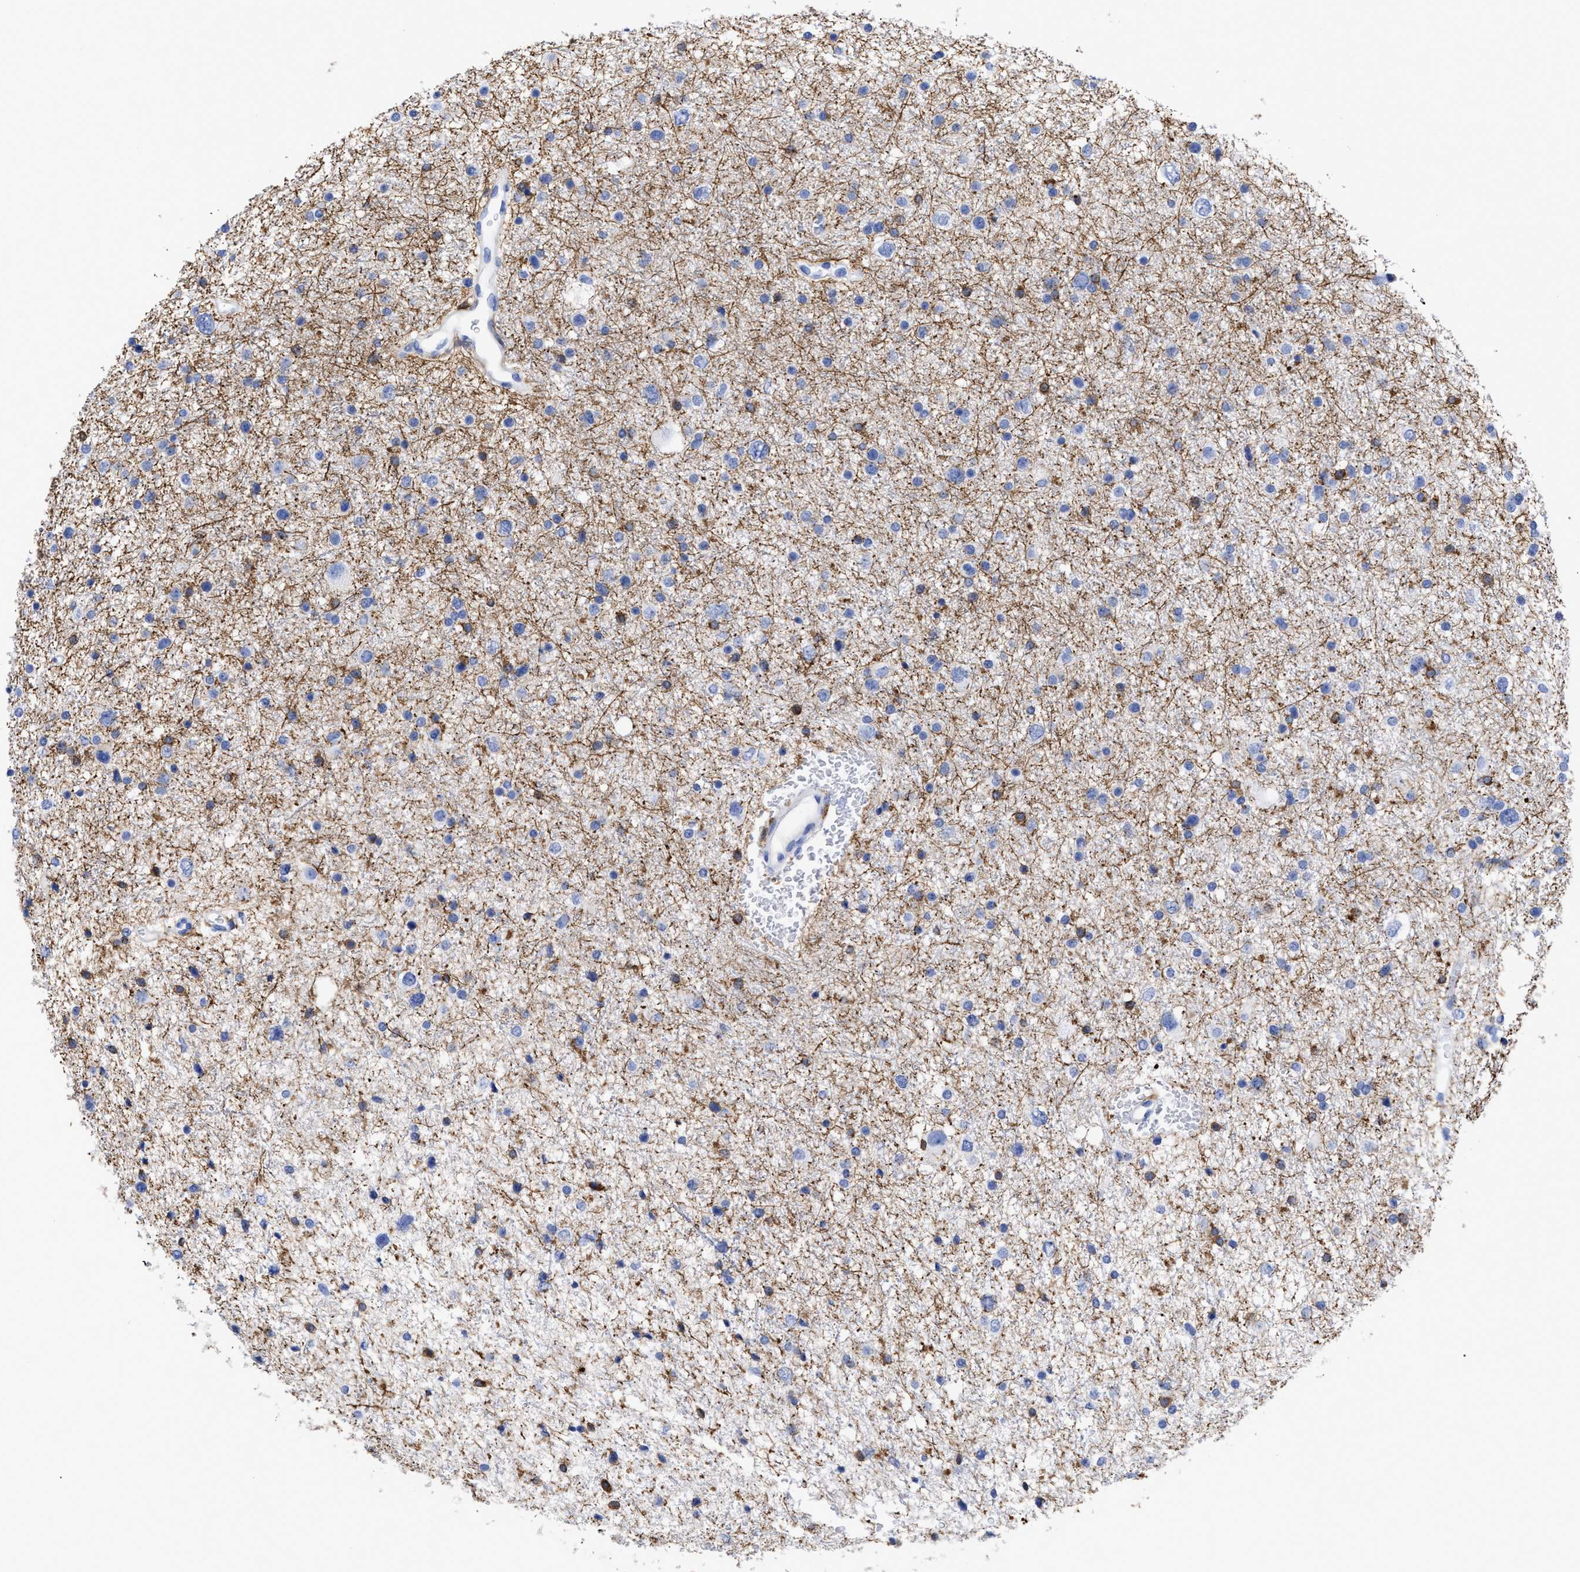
{"staining": {"intensity": "moderate", "quantity": "<25%", "location": "cytoplasmic/membranous"}, "tissue": "glioma", "cell_type": "Tumor cells", "image_type": "cancer", "snomed": [{"axis": "morphology", "description": "Glioma, malignant, Low grade"}, {"axis": "topography", "description": "Brain"}], "caption": "The immunohistochemical stain highlights moderate cytoplasmic/membranous positivity in tumor cells of malignant glioma (low-grade) tissue.", "gene": "HCLS1", "patient": {"sex": "female", "age": 37}}